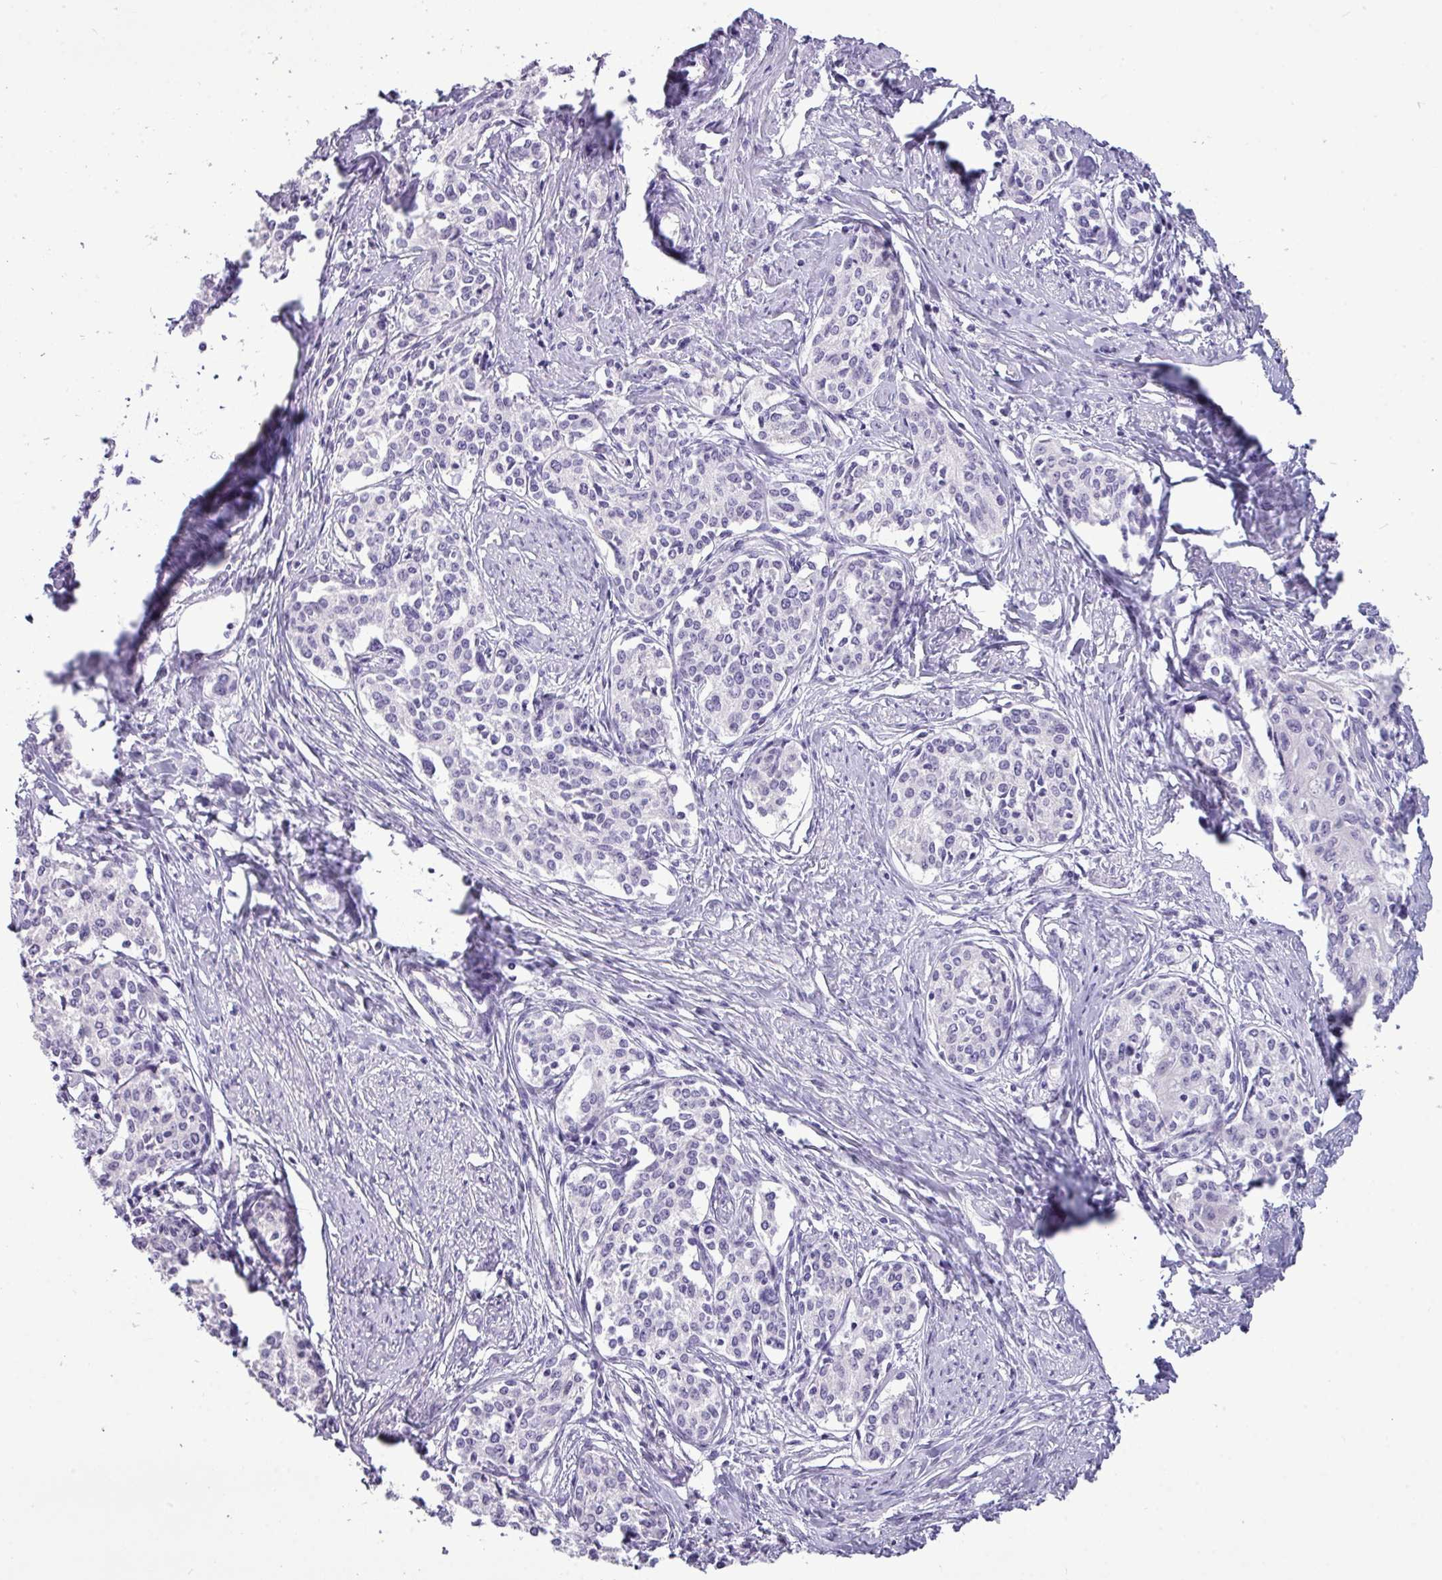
{"staining": {"intensity": "negative", "quantity": "none", "location": "none"}, "tissue": "cervical cancer", "cell_type": "Tumor cells", "image_type": "cancer", "snomed": [{"axis": "morphology", "description": "Squamous cell carcinoma, NOS"}, {"axis": "morphology", "description": "Adenocarcinoma, NOS"}, {"axis": "topography", "description": "Cervix"}], "caption": "Tumor cells show no significant protein positivity in squamous cell carcinoma (cervical).", "gene": "TMEM91", "patient": {"sex": "female", "age": 52}}